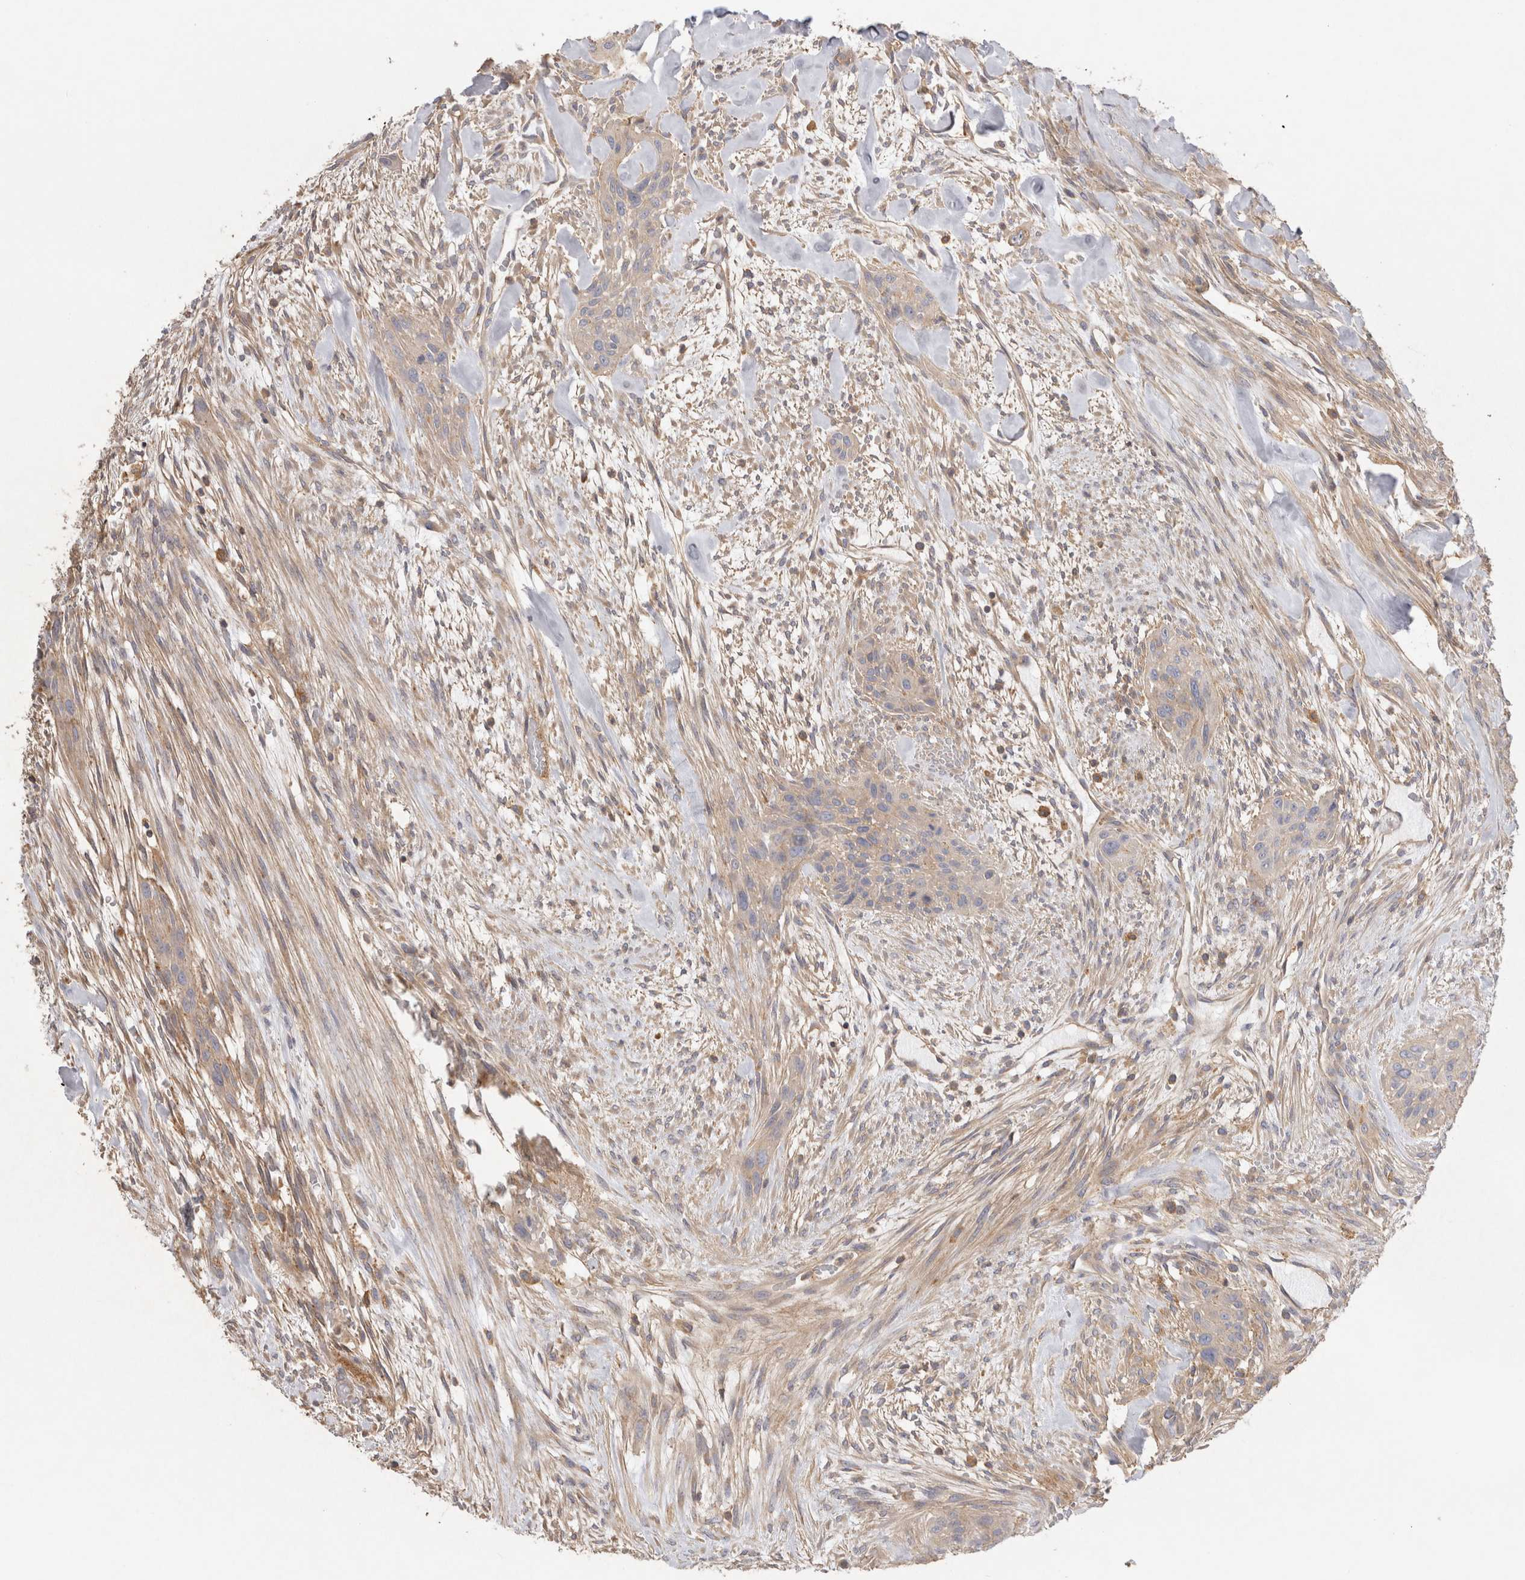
{"staining": {"intensity": "weak", "quantity": ">75%", "location": "cytoplasmic/membranous"}, "tissue": "urothelial cancer", "cell_type": "Tumor cells", "image_type": "cancer", "snomed": [{"axis": "morphology", "description": "Urothelial carcinoma, High grade"}, {"axis": "topography", "description": "Urinary bladder"}], "caption": "High-magnification brightfield microscopy of high-grade urothelial carcinoma stained with DAB (brown) and counterstained with hematoxylin (blue). tumor cells exhibit weak cytoplasmic/membranous expression is identified in about>75% of cells. The staining was performed using DAB (3,3'-diaminobenzidine), with brown indicating positive protein expression. Nuclei are stained blue with hematoxylin.", "gene": "CHMP6", "patient": {"sex": "male", "age": 35}}